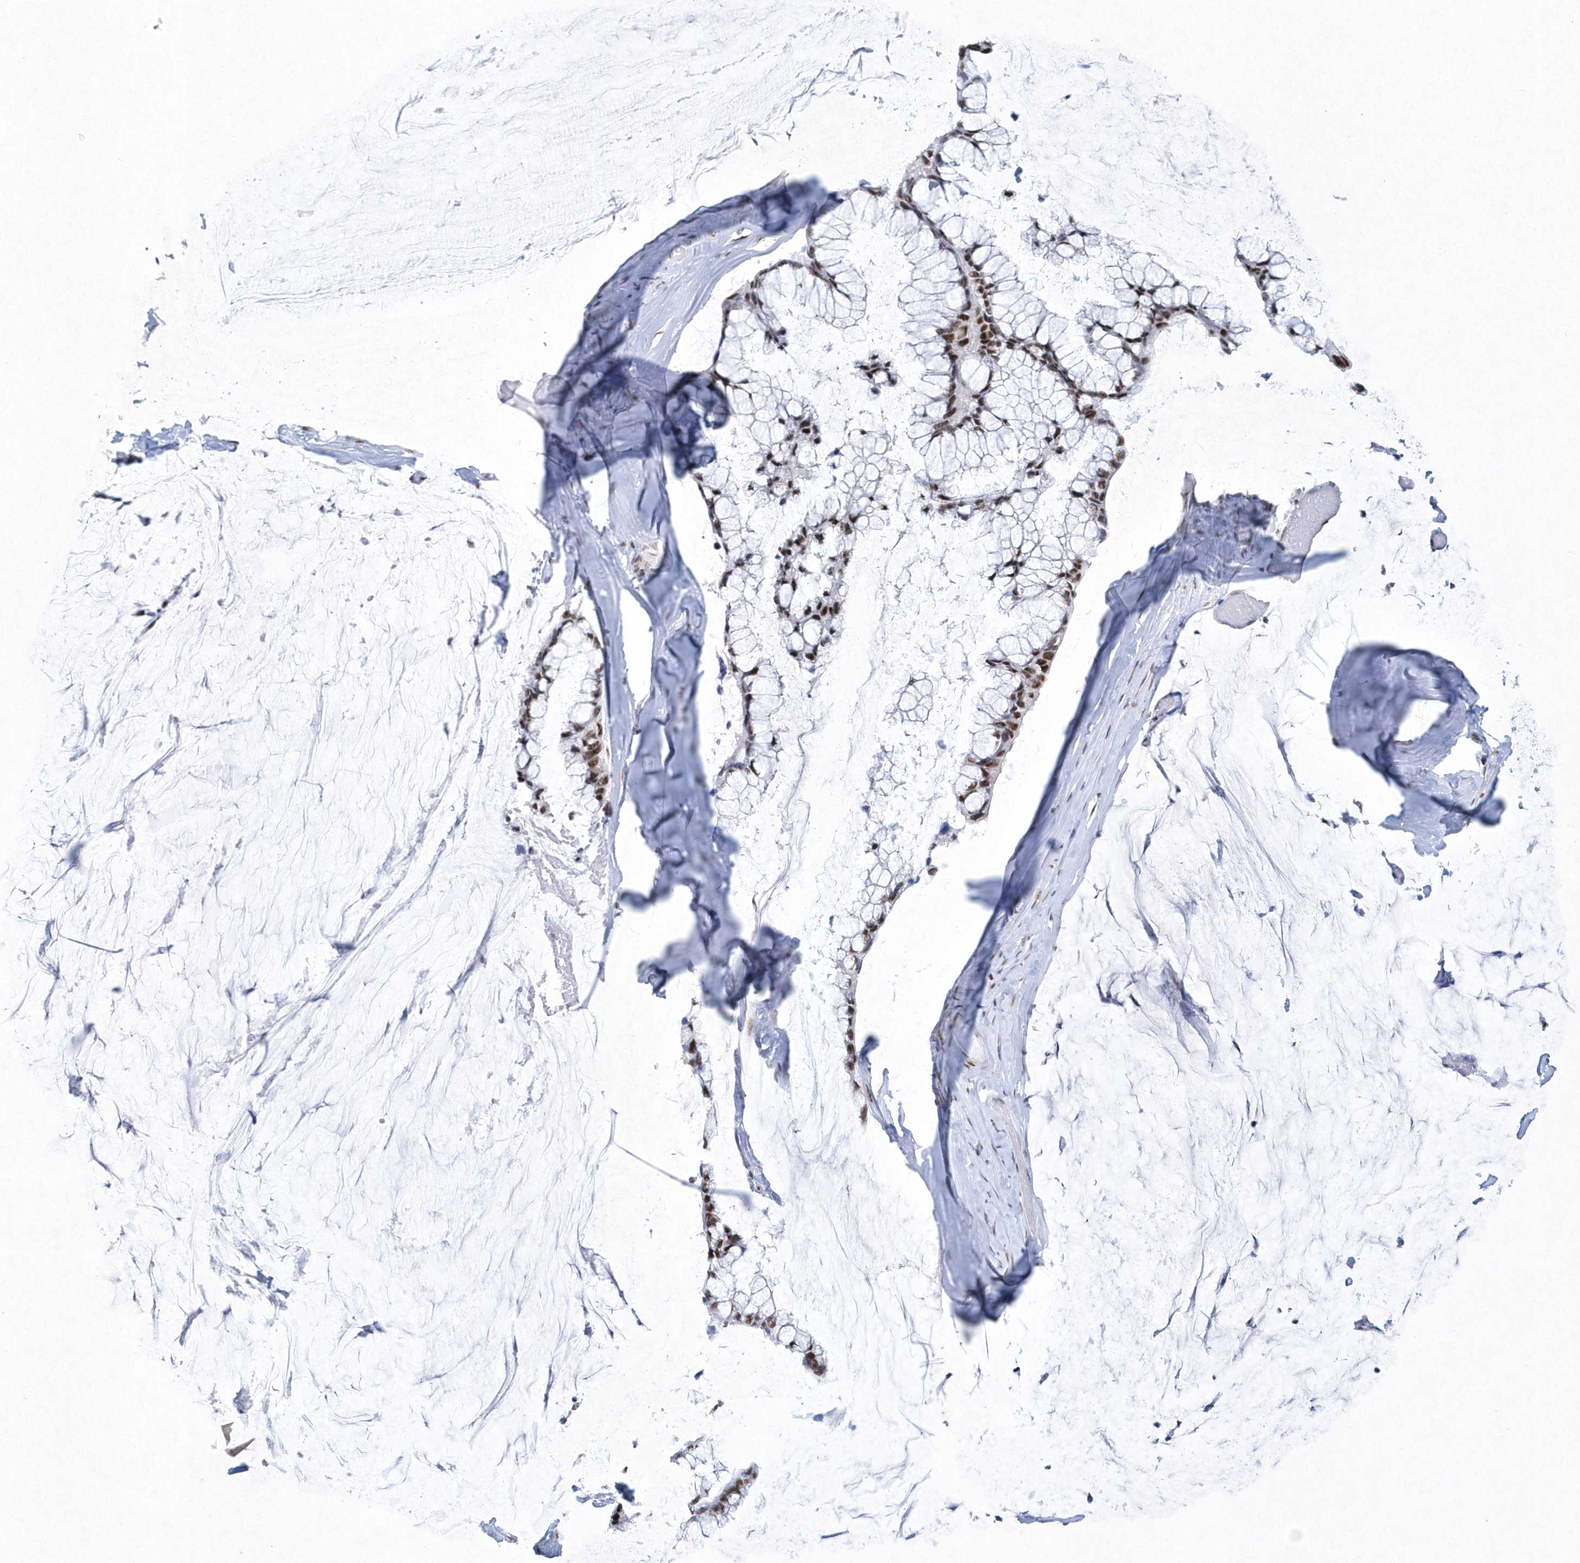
{"staining": {"intensity": "moderate", "quantity": ">75%", "location": "nuclear"}, "tissue": "ovarian cancer", "cell_type": "Tumor cells", "image_type": "cancer", "snomed": [{"axis": "morphology", "description": "Cystadenocarcinoma, mucinous, NOS"}, {"axis": "topography", "description": "Ovary"}], "caption": "Tumor cells show medium levels of moderate nuclear expression in about >75% of cells in human mucinous cystadenocarcinoma (ovarian). The staining is performed using DAB brown chromogen to label protein expression. The nuclei are counter-stained blue using hematoxylin.", "gene": "DCLRE1A", "patient": {"sex": "female", "age": 39}}